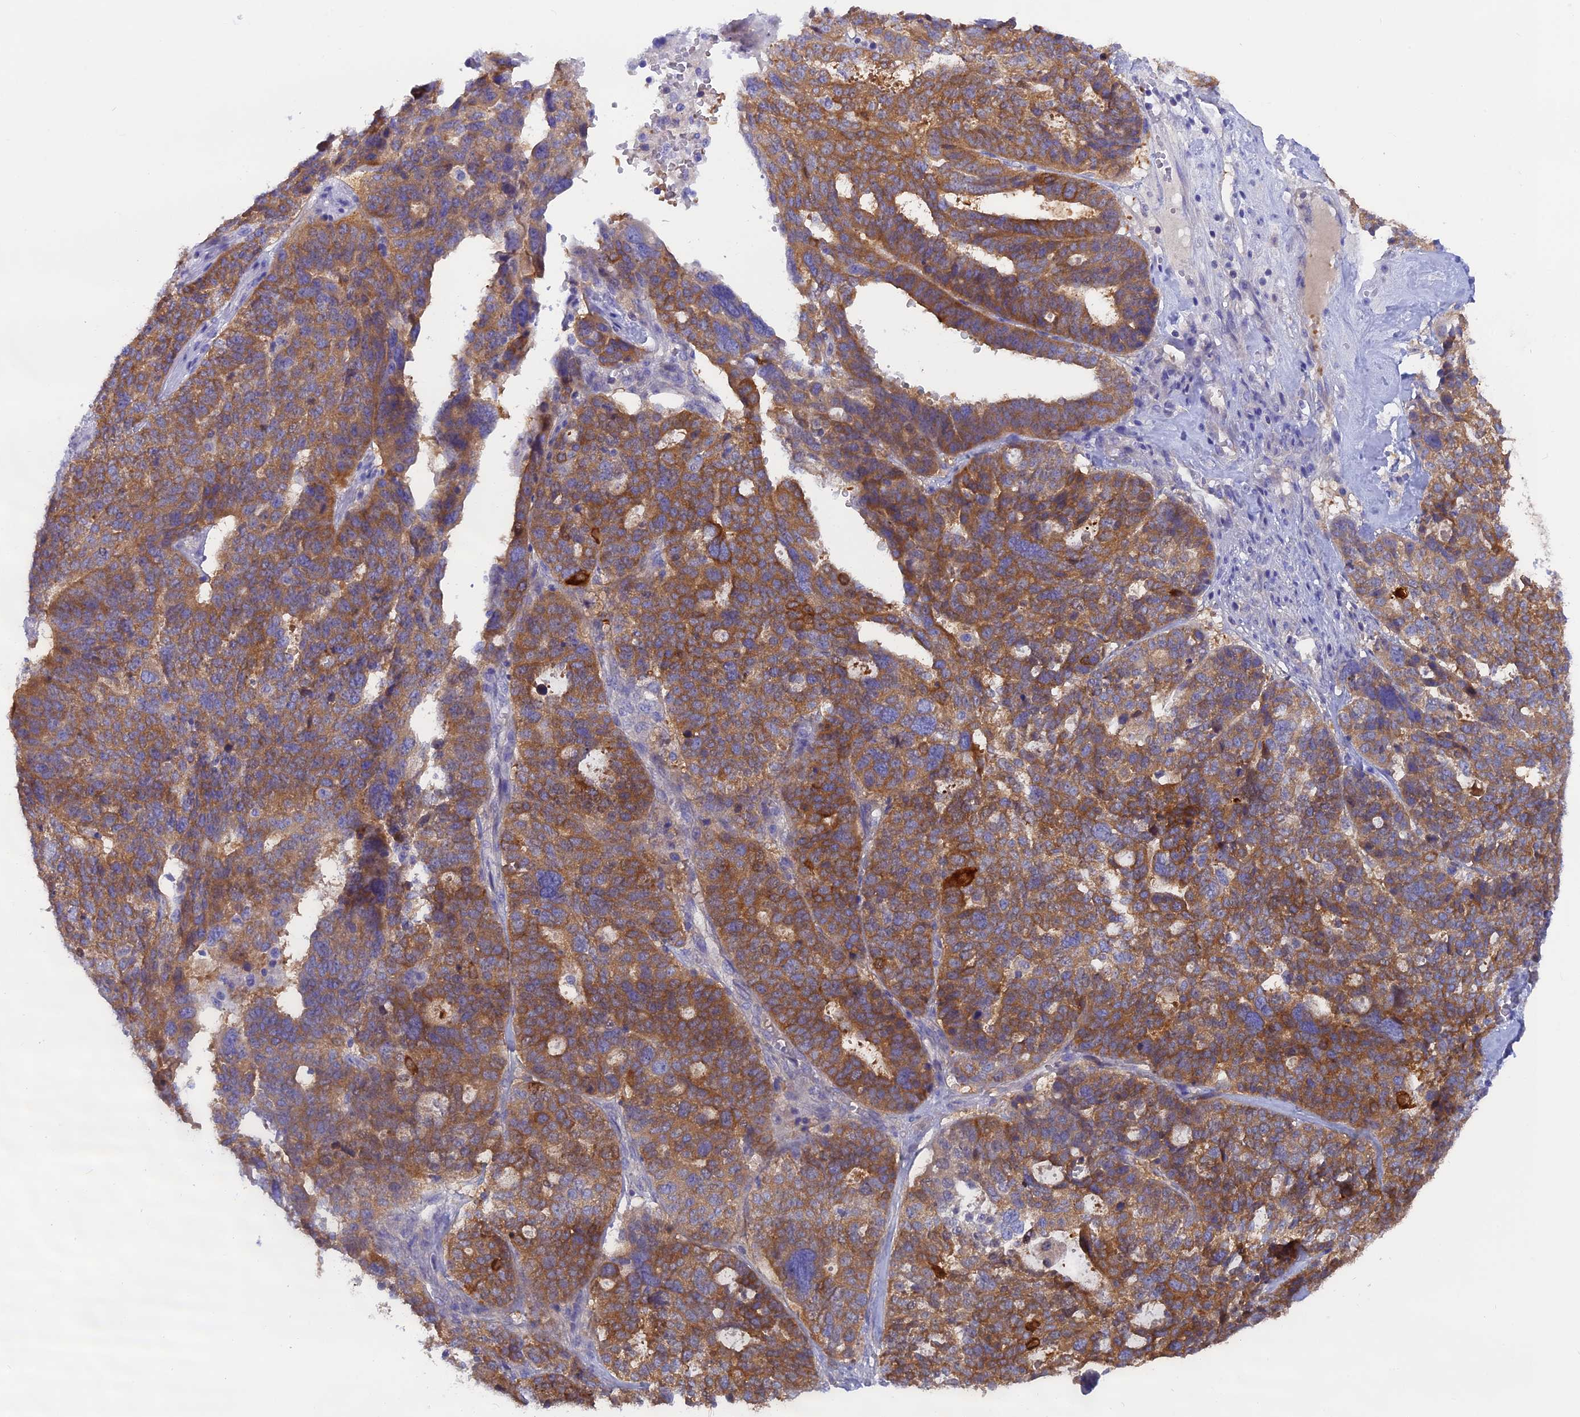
{"staining": {"intensity": "moderate", "quantity": ">75%", "location": "cytoplasmic/membranous"}, "tissue": "ovarian cancer", "cell_type": "Tumor cells", "image_type": "cancer", "snomed": [{"axis": "morphology", "description": "Cystadenocarcinoma, serous, NOS"}, {"axis": "topography", "description": "Ovary"}], "caption": "The micrograph shows a brown stain indicating the presence of a protein in the cytoplasmic/membranous of tumor cells in serous cystadenocarcinoma (ovarian).", "gene": "LZTFL1", "patient": {"sex": "female", "age": 59}}